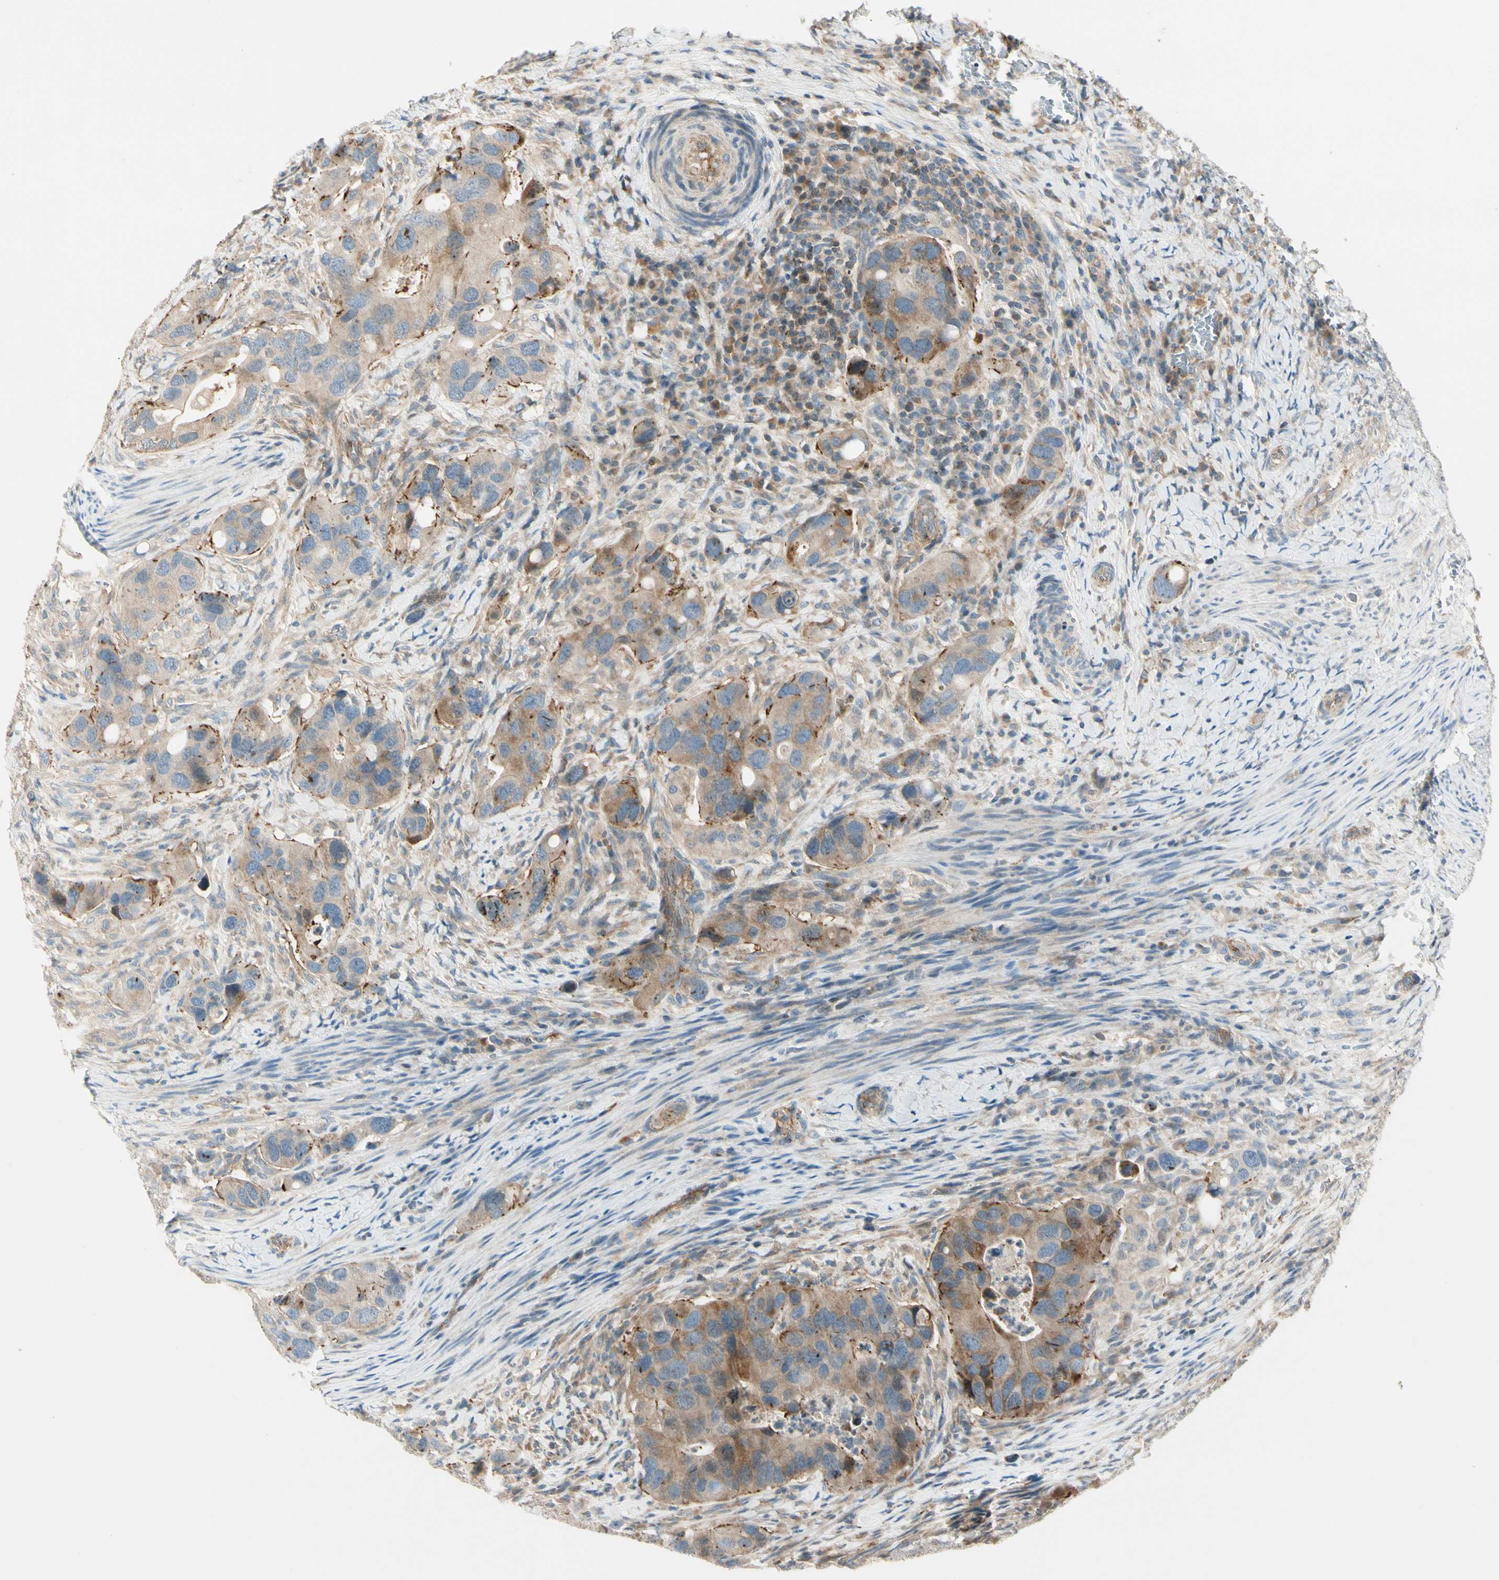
{"staining": {"intensity": "weak", "quantity": ">75%", "location": "cytoplasmic/membranous"}, "tissue": "colorectal cancer", "cell_type": "Tumor cells", "image_type": "cancer", "snomed": [{"axis": "morphology", "description": "Adenocarcinoma, NOS"}, {"axis": "topography", "description": "Rectum"}], "caption": "Protein staining of colorectal cancer (adenocarcinoma) tissue displays weak cytoplasmic/membranous positivity in about >75% of tumor cells.", "gene": "CDH6", "patient": {"sex": "female", "age": 57}}